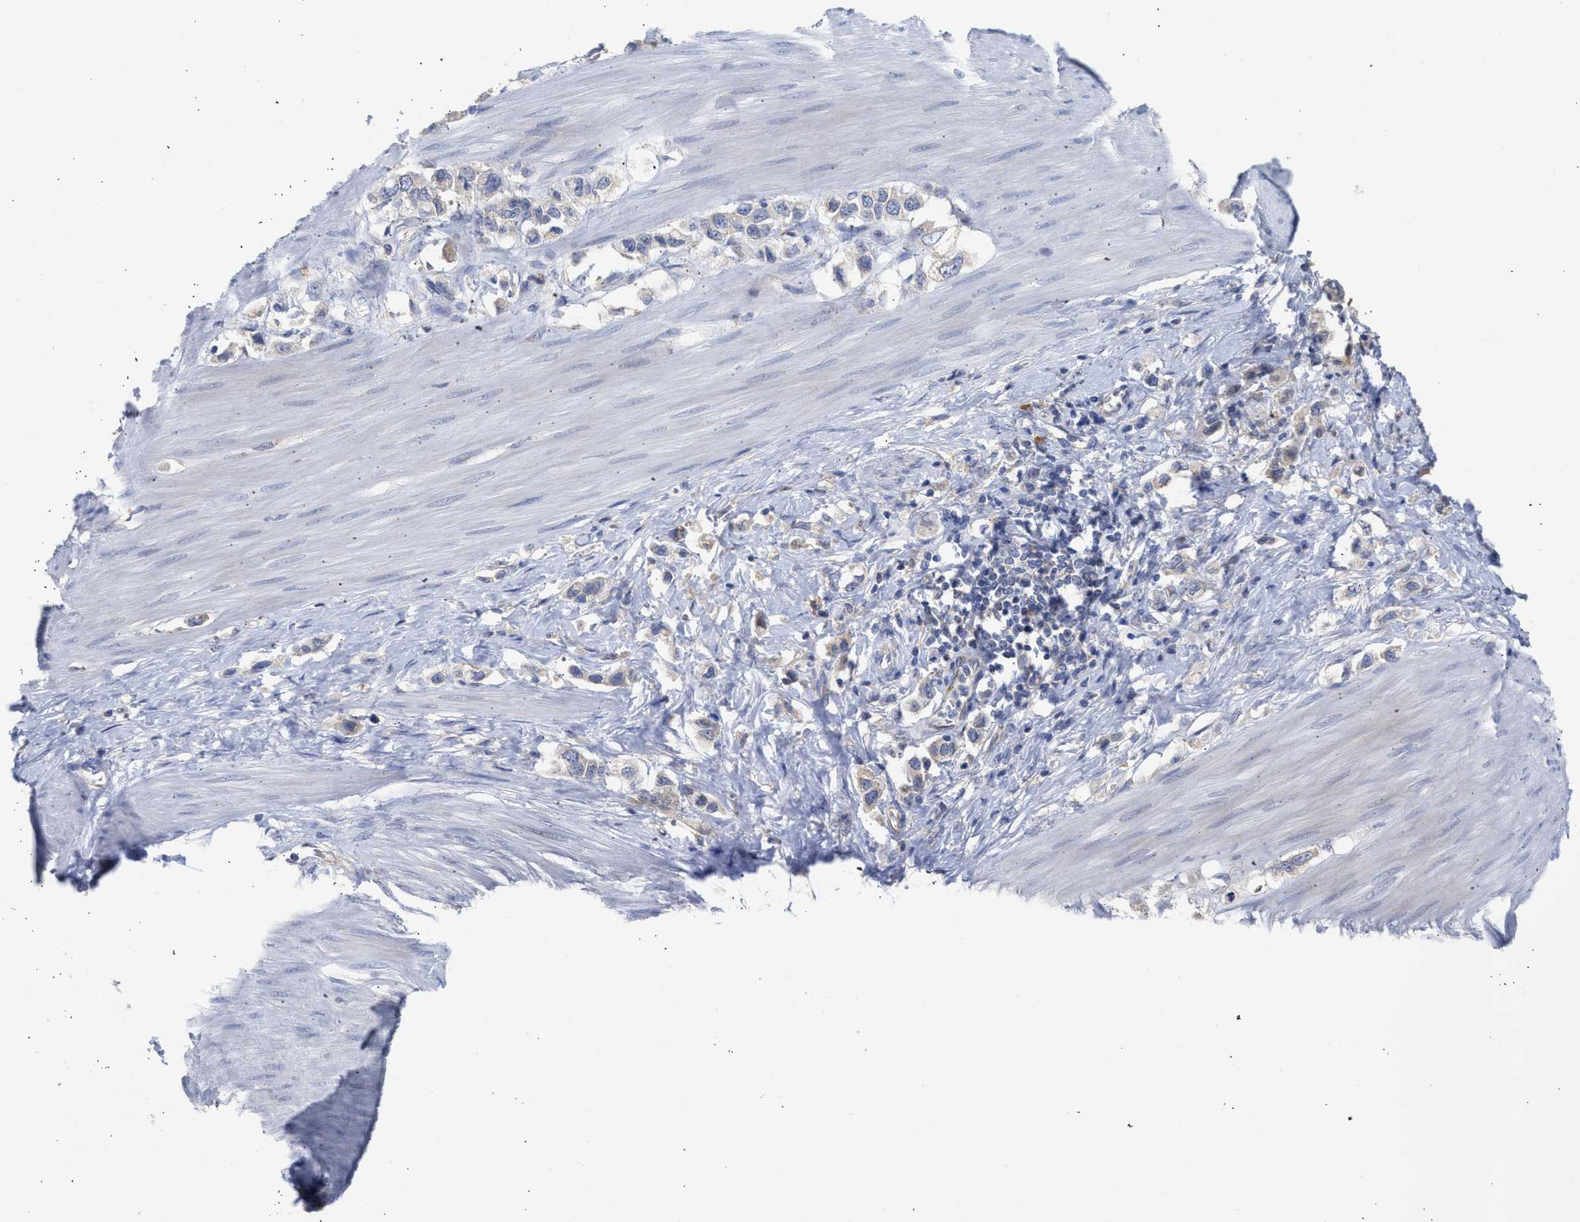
{"staining": {"intensity": "weak", "quantity": "<25%", "location": "cytoplasmic/membranous"}, "tissue": "stomach cancer", "cell_type": "Tumor cells", "image_type": "cancer", "snomed": [{"axis": "morphology", "description": "Adenocarcinoma, NOS"}, {"axis": "topography", "description": "Stomach"}], "caption": "This is an IHC image of stomach cancer. There is no staining in tumor cells.", "gene": "TMED1", "patient": {"sex": "female", "age": 65}}